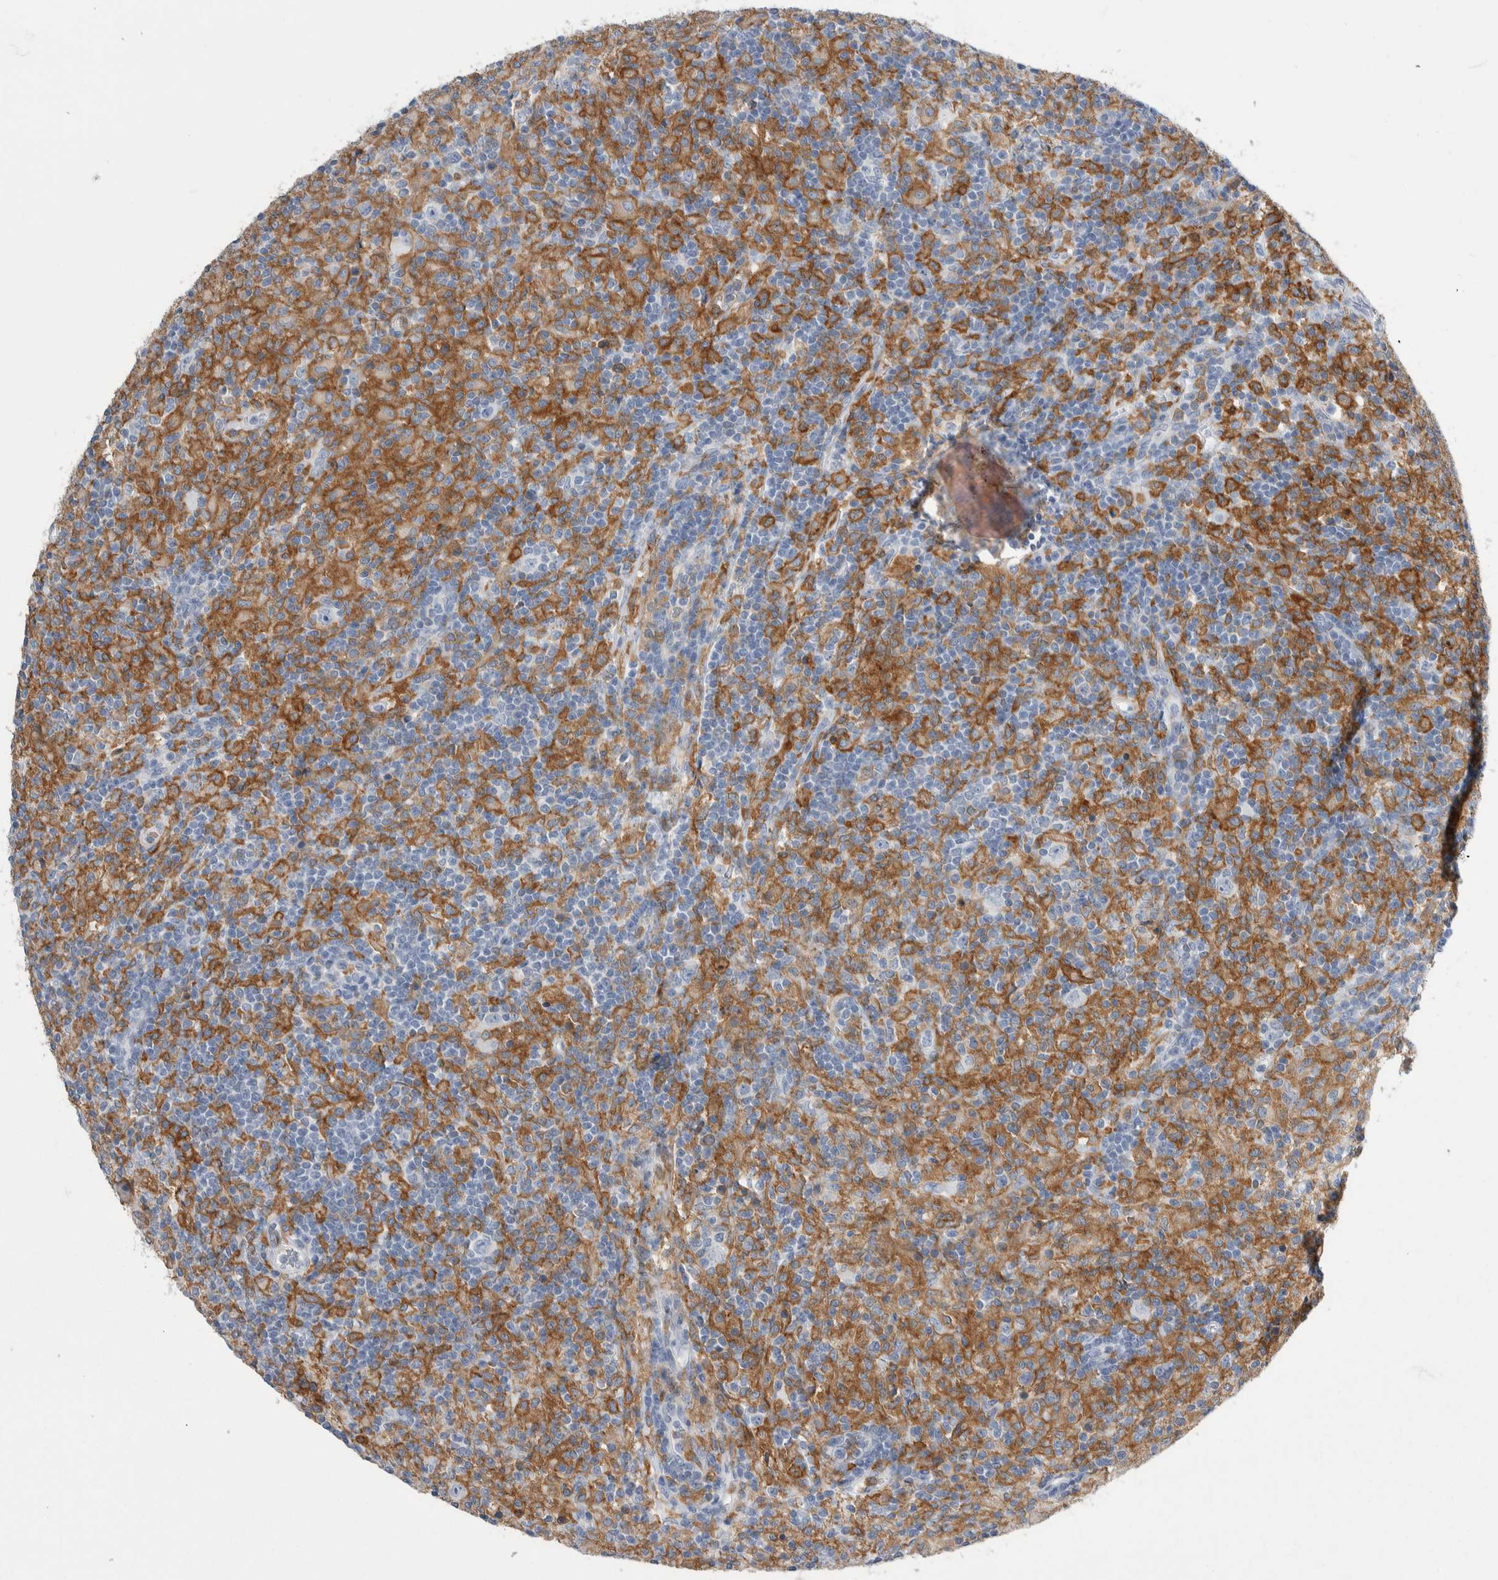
{"staining": {"intensity": "negative", "quantity": "none", "location": "none"}, "tissue": "lymphoma", "cell_type": "Tumor cells", "image_type": "cancer", "snomed": [{"axis": "morphology", "description": "Hodgkin's disease, NOS"}, {"axis": "topography", "description": "Lymph node"}], "caption": "This histopathology image is of lymphoma stained with immunohistochemistry (IHC) to label a protein in brown with the nuclei are counter-stained blue. There is no positivity in tumor cells.", "gene": "SKAP2", "patient": {"sex": "male", "age": 70}}